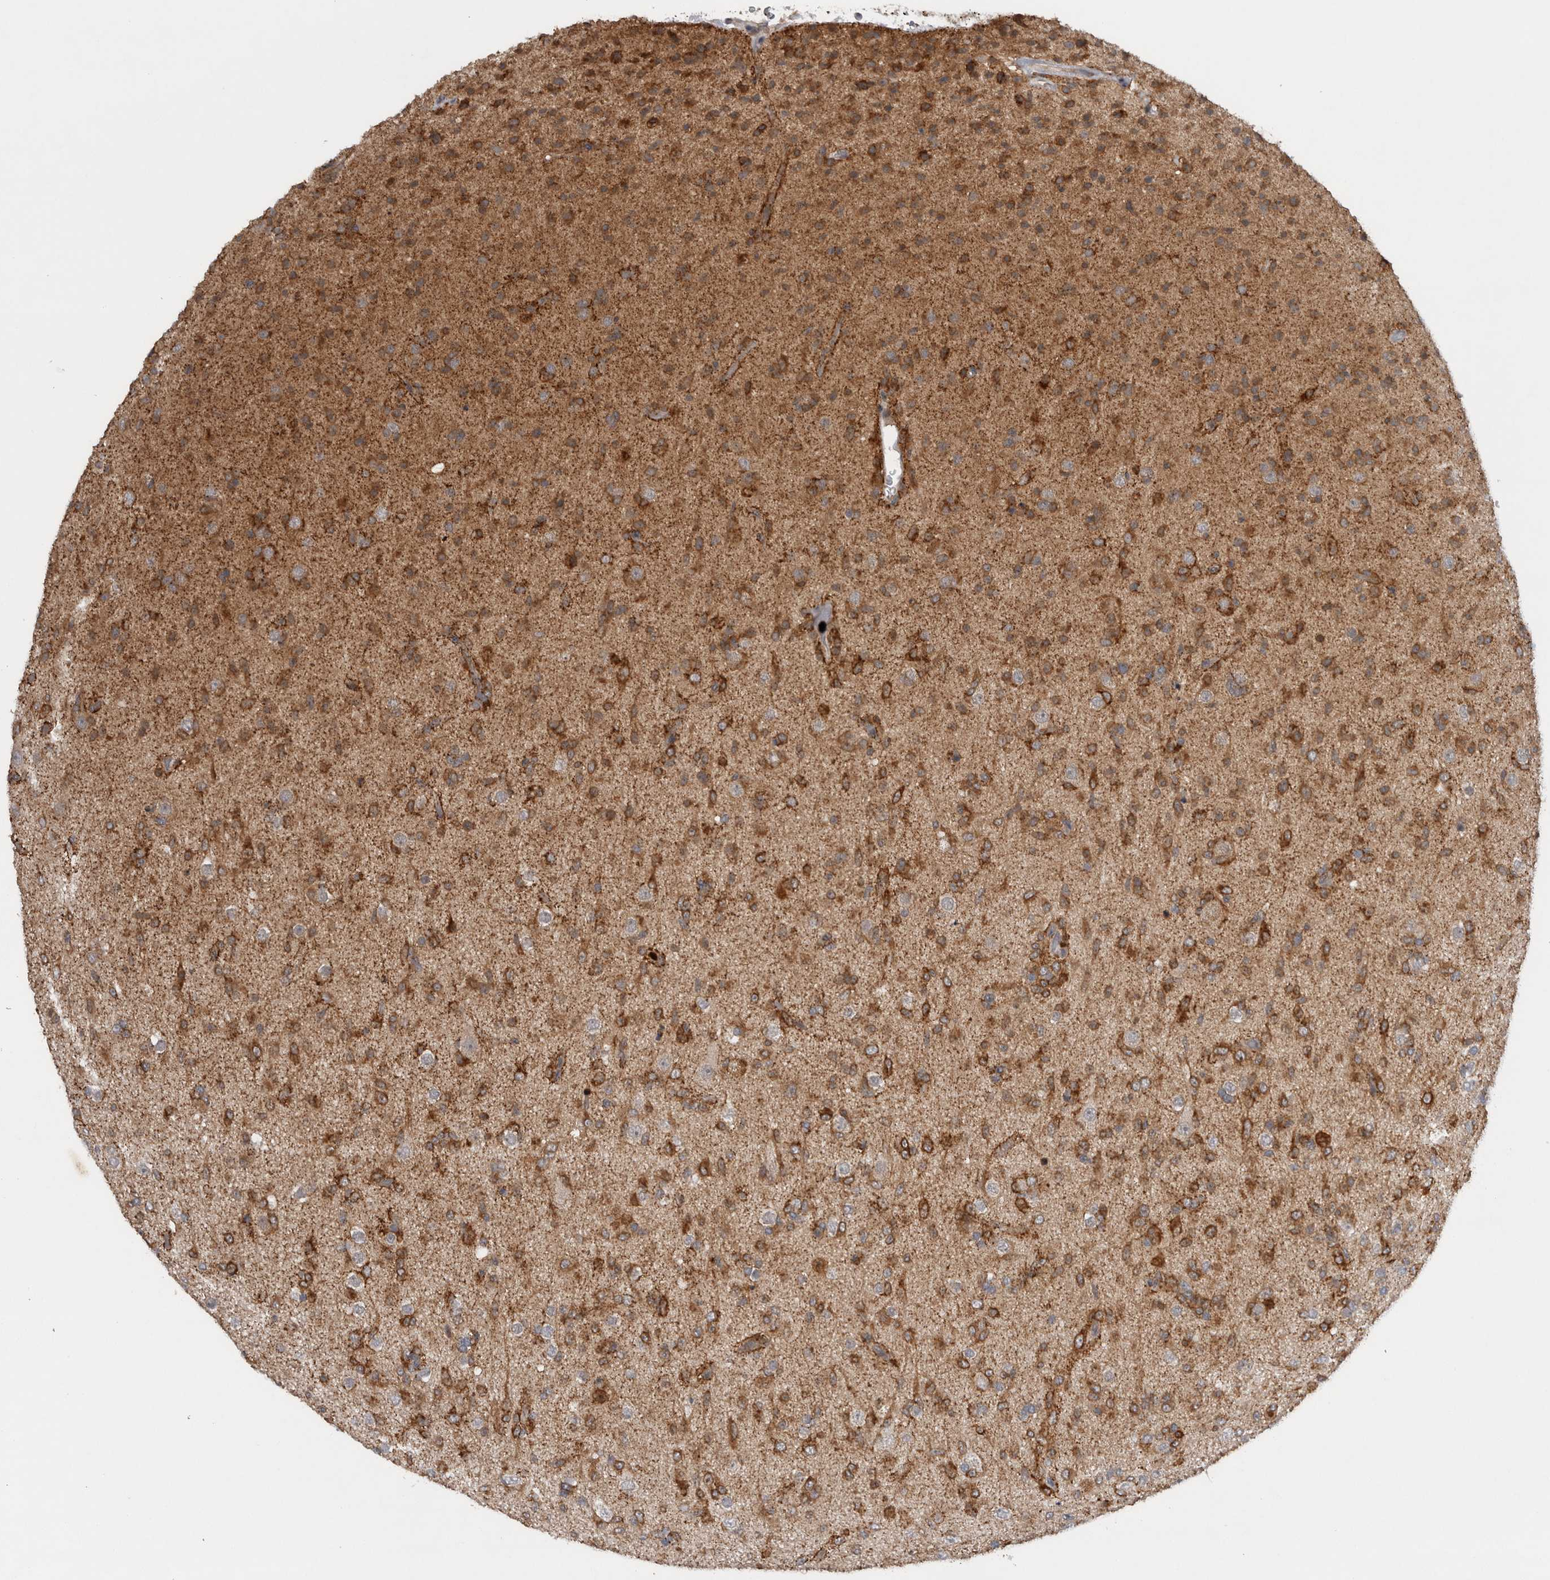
{"staining": {"intensity": "moderate", "quantity": ">75%", "location": "cytoplasmic/membranous"}, "tissue": "glioma", "cell_type": "Tumor cells", "image_type": "cancer", "snomed": [{"axis": "morphology", "description": "Glioma, malignant, Low grade"}, {"axis": "topography", "description": "Brain"}], "caption": "A photomicrograph showing moderate cytoplasmic/membranous expression in approximately >75% of tumor cells in glioma, as visualized by brown immunohistochemical staining.", "gene": "PDCD2", "patient": {"sex": "male", "age": 65}}